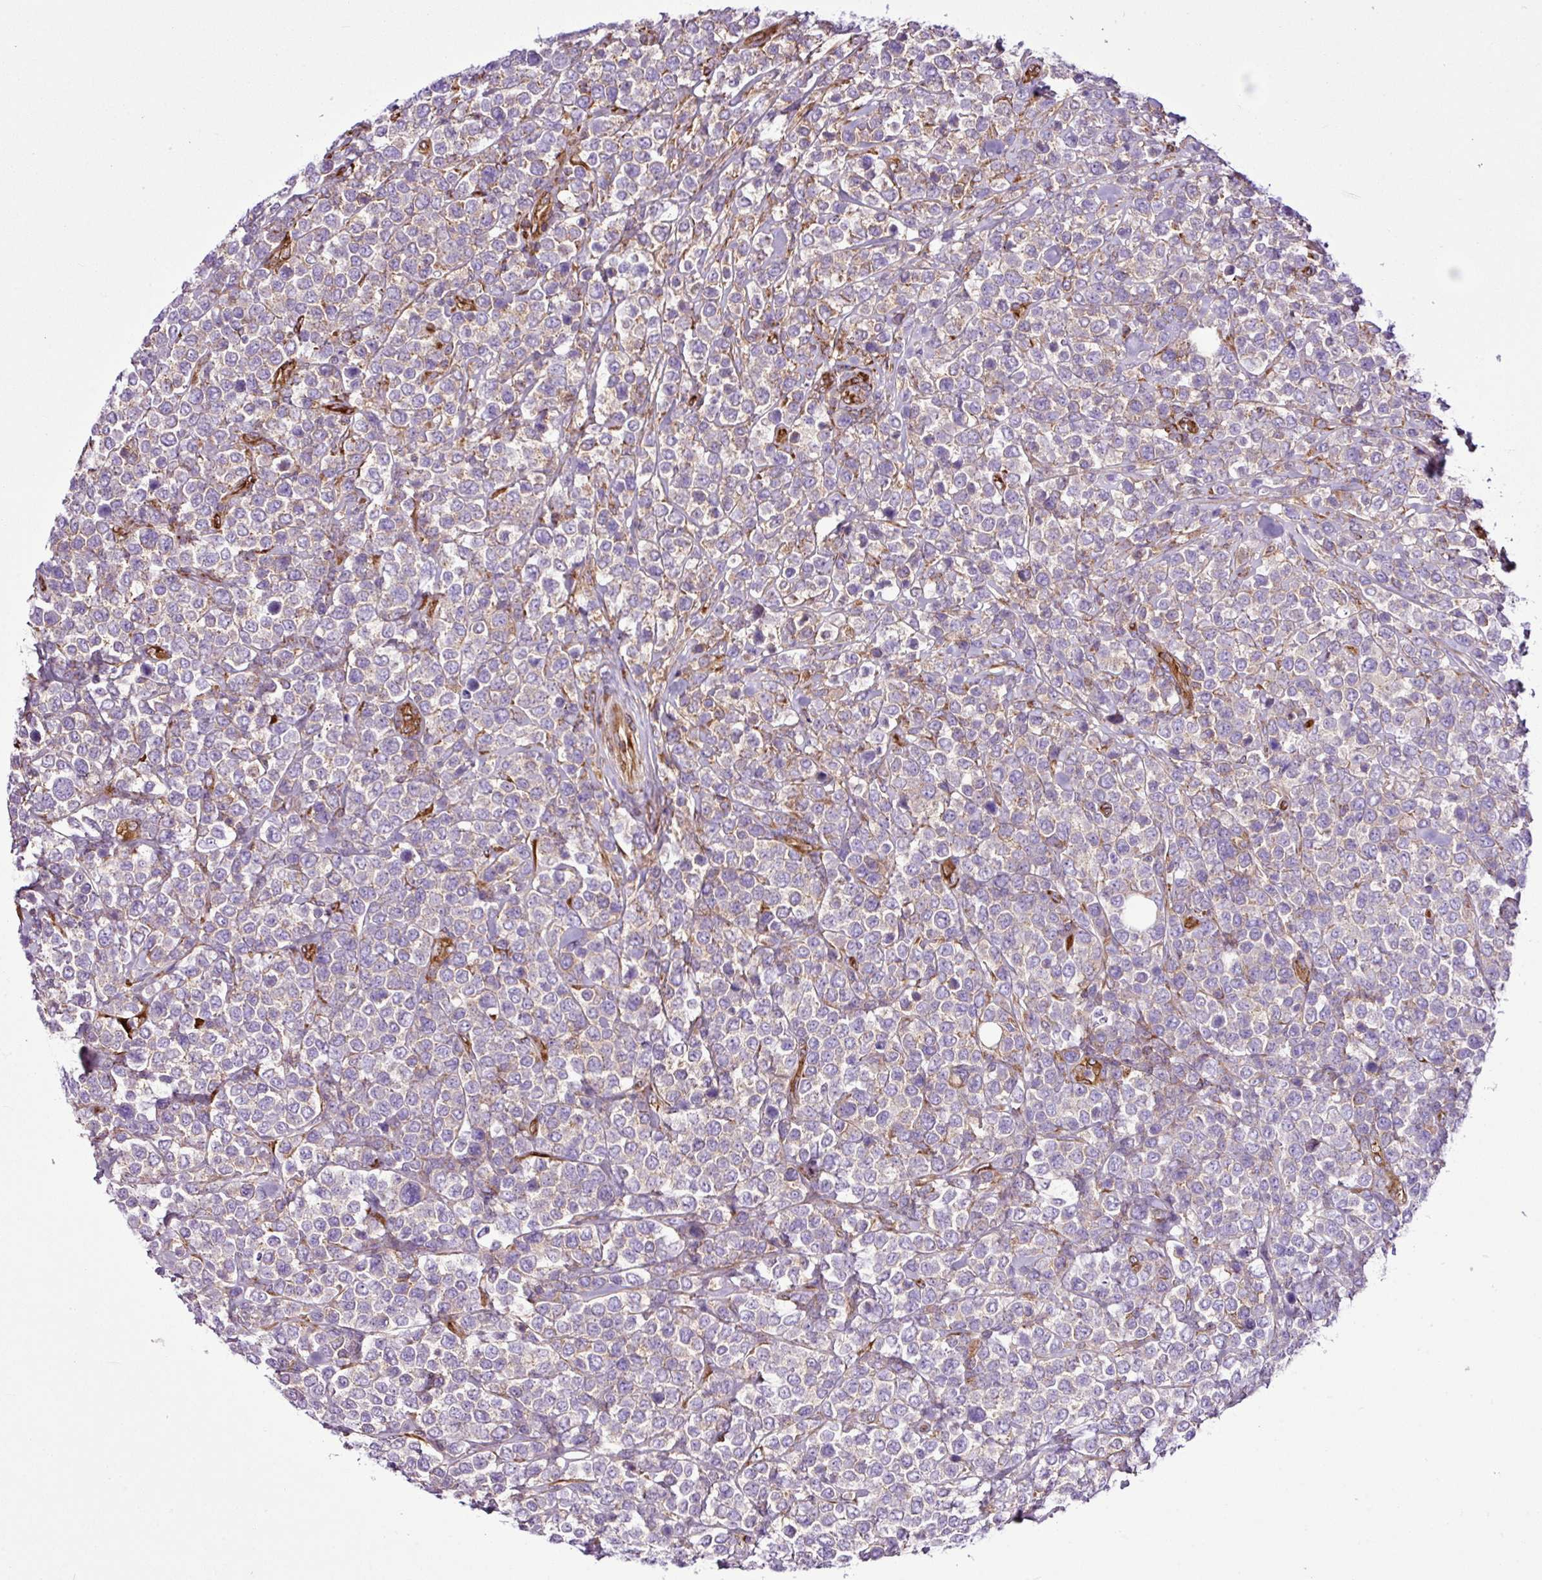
{"staining": {"intensity": "negative", "quantity": "none", "location": "none"}, "tissue": "lymphoma", "cell_type": "Tumor cells", "image_type": "cancer", "snomed": [{"axis": "morphology", "description": "Malignant lymphoma, non-Hodgkin's type, Low grade"}, {"axis": "topography", "description": "Lymph node"}], "caption": "An image of human low-grade malignant lymphoma, non-Hodgkin's type is negative for staining in tumor cells.", "gene": "EME2", "patient": {"sex": "male", "age": 60}}